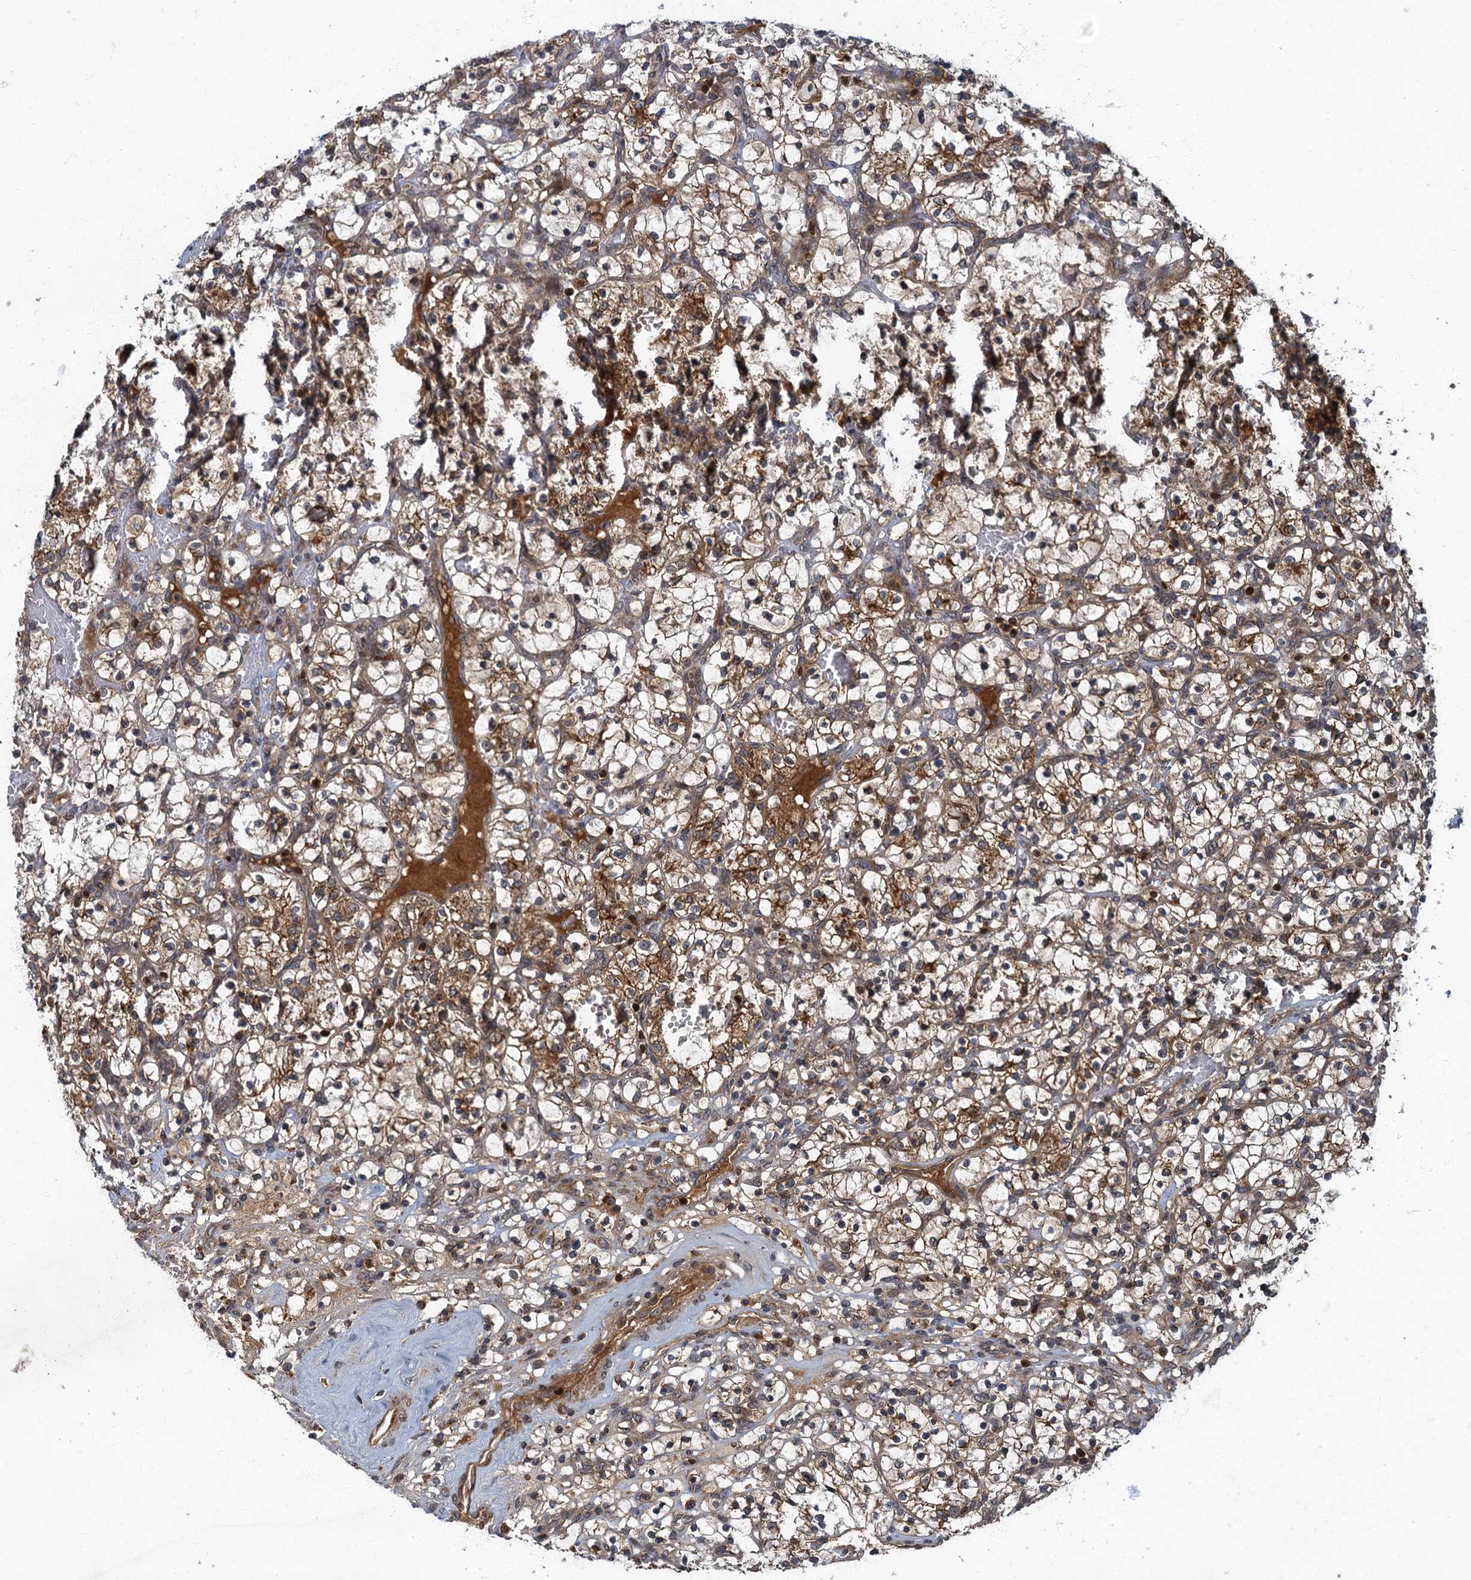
{"staining": {"intensity": "moderate", "quantity": ">75%", "location": "cytoplasmic/membranous"}, "tissue": "renal cancer", "cell_type": "Tumor cells", "image_type": "cancer", "snomed": [{"axis": "morphology", "description": "Adenocarcinoma, NOS"}, {"axis": "topography", "description": "Kidney"}], "caption": "Tumor cells show medium levels of moderate cytoplasmic/membranous expression in approximately >75% of cells in human renal cancer. (brown staining indicates protein expression, while blue staining denotes nuclei).", "gene": "SLC11A2", "patient": {"sex": "female", "age": 57}}